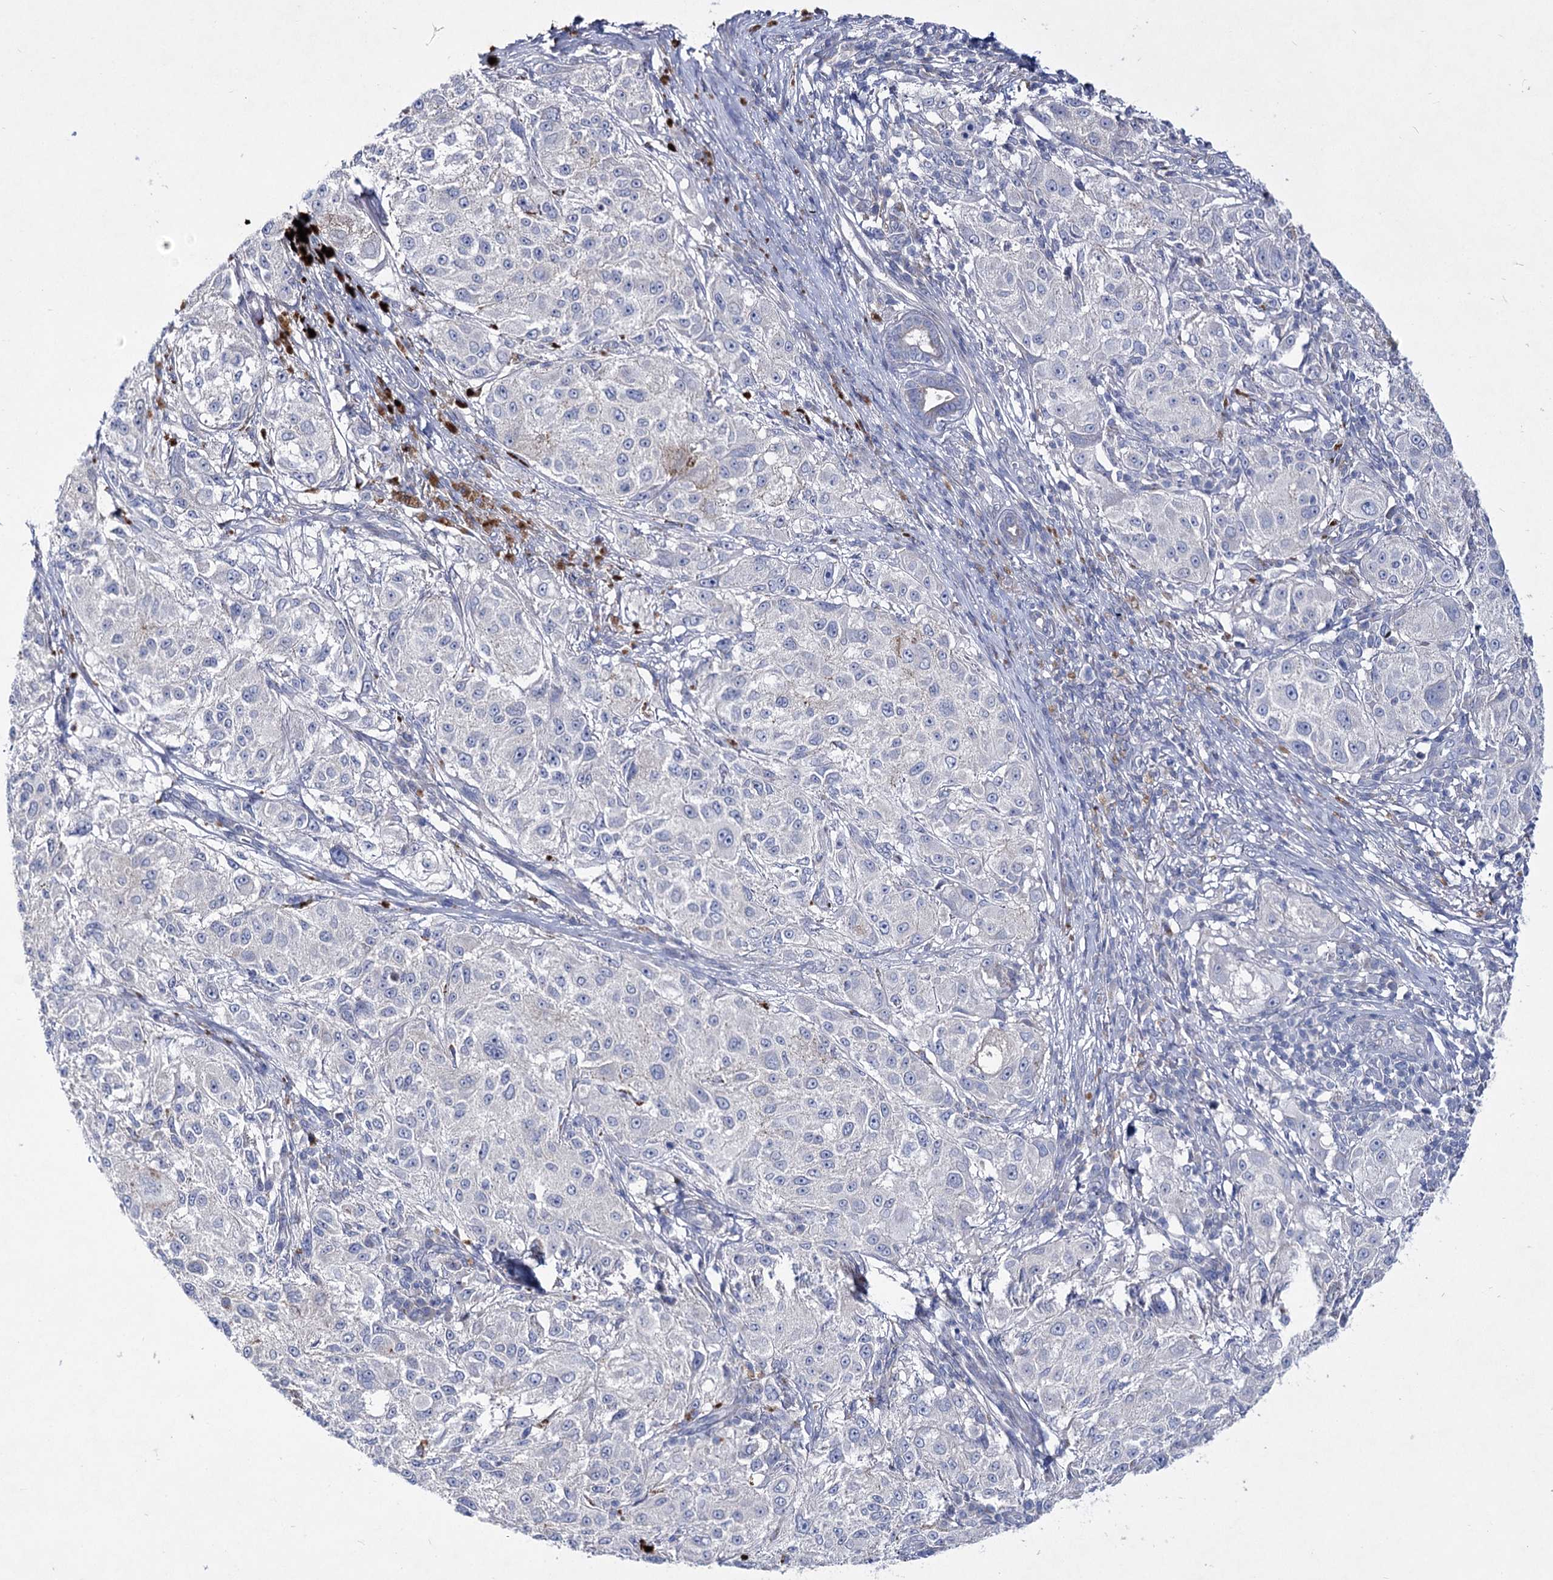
{"staining": {"intensity": "negative", "quantity": "none", "location": "none"}, "tissue": "melanoma", "cell_type": "Tumor cells", "image_type": "cancer", "snomed": [{"axis": "morphology", "description": "Necrosis, NOS"}, {"axis": "morphology", "description": "Malignant melanoma, NOS"}, {"axis": "topography", "description": "Skin"}], "caption": "Tumor cells show no significant protein positivity in malignant melanoma. (Brightfield microscopy of DAB (3,3'-diaminobenzidine) IHC at high magnification).", "gene": "LRRC14B", "patient": {"sex": "female", "age": 87}}